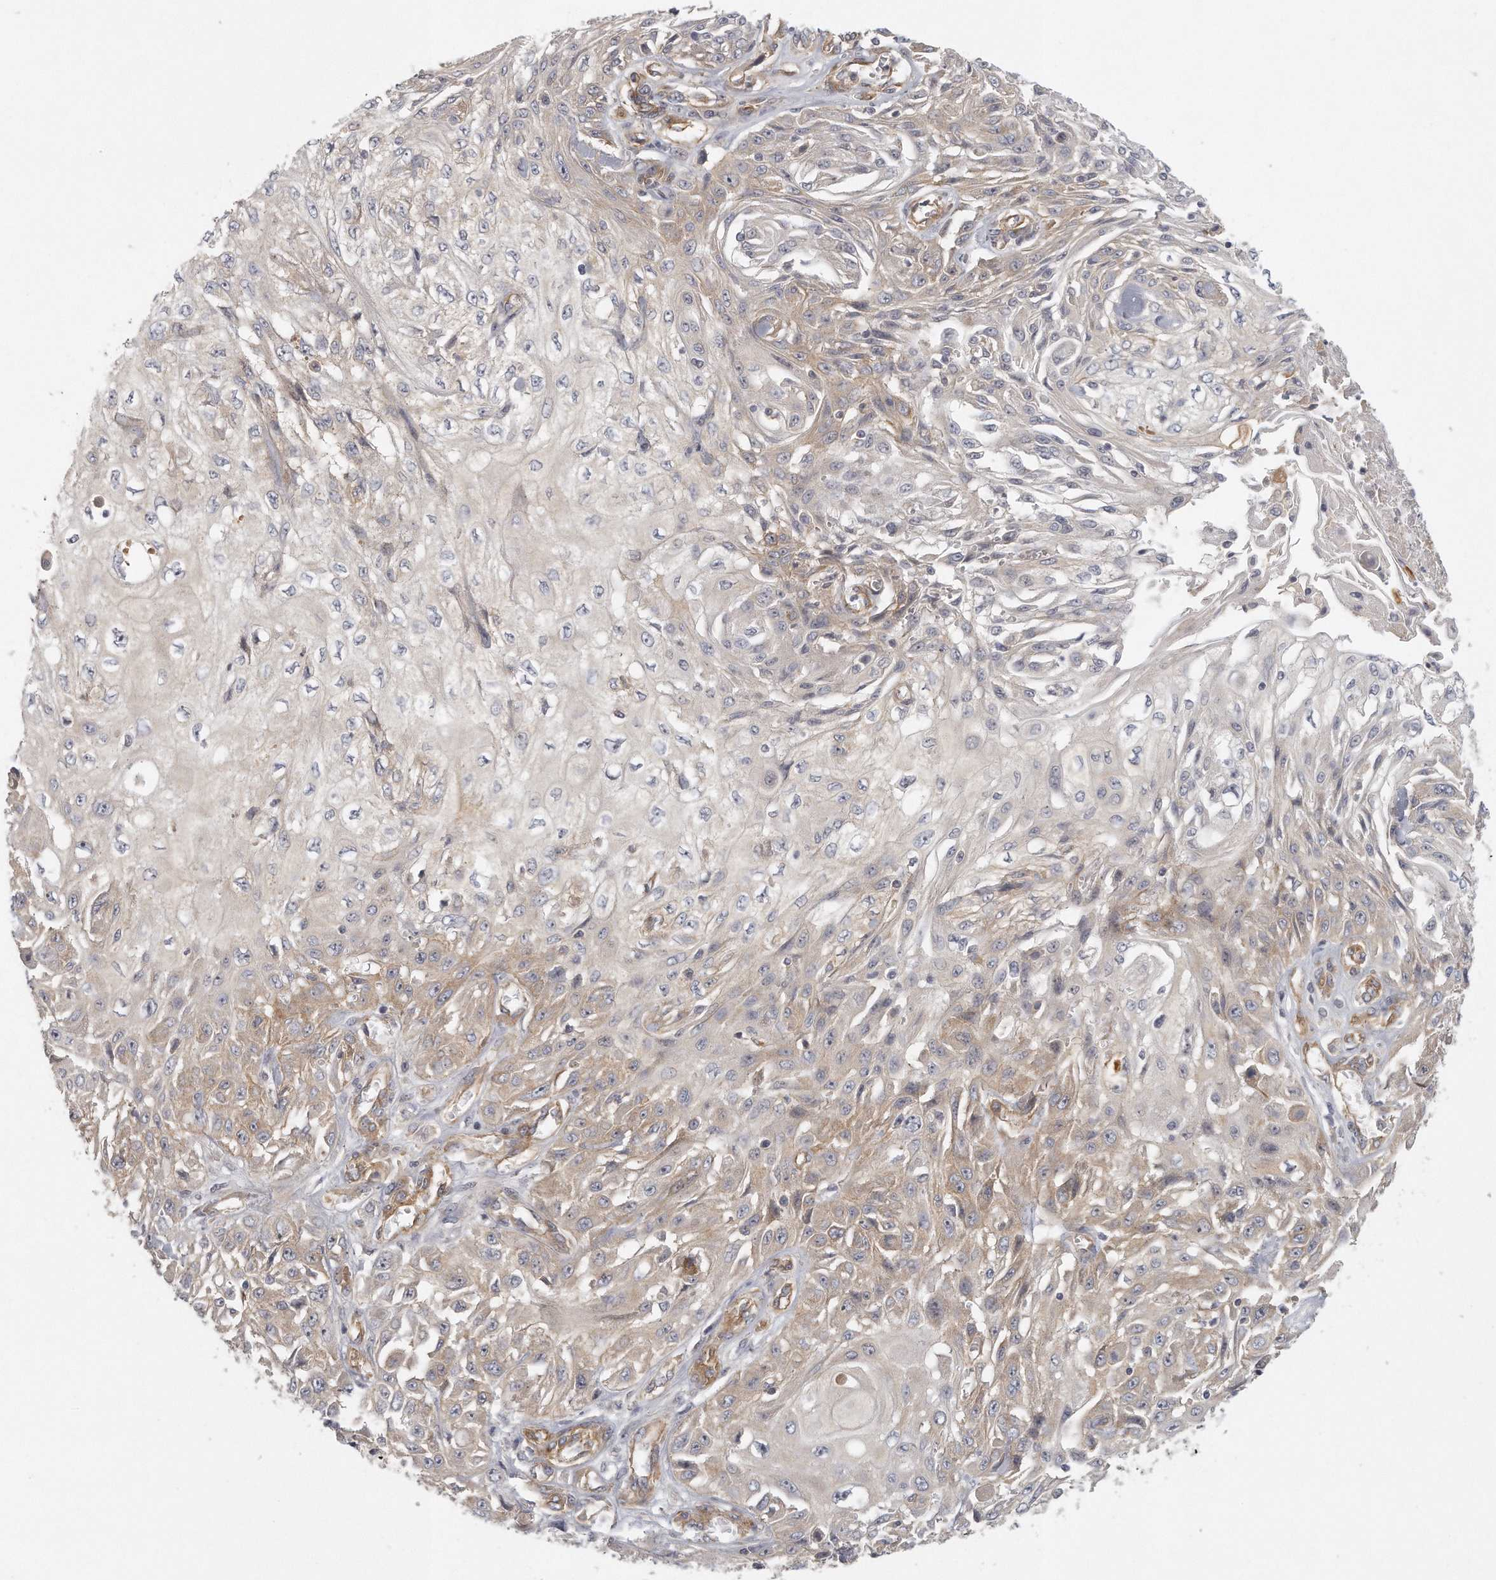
{"staining": {"intensity": "weak", "quantity": "25%-75%", "location": "cytoplasmic/membranous"}, "tissue": "skin cancer", "cell_type": "Tumor cells", "image_type": "cancer", "snomed": [{"axis": "morphology", "description": "Squamous cell carcinoma, NOS"}, {"axis": "morphology", "description": "Squamous cell carcinoma, metastatic, NOS"}, {"axis": "topography", "description": "Skin"}, {"axis": "topography", "description": "Lymph node"}], "caption": "The photomicrograph reveals immunohistochemical staining of skin cancer. There is weak cytoplasmic/membranous staining is identified in about 25%-75% of tumor cells.", "gene": "MTERF4", "patient": {"sex": "male", "age": 75}}